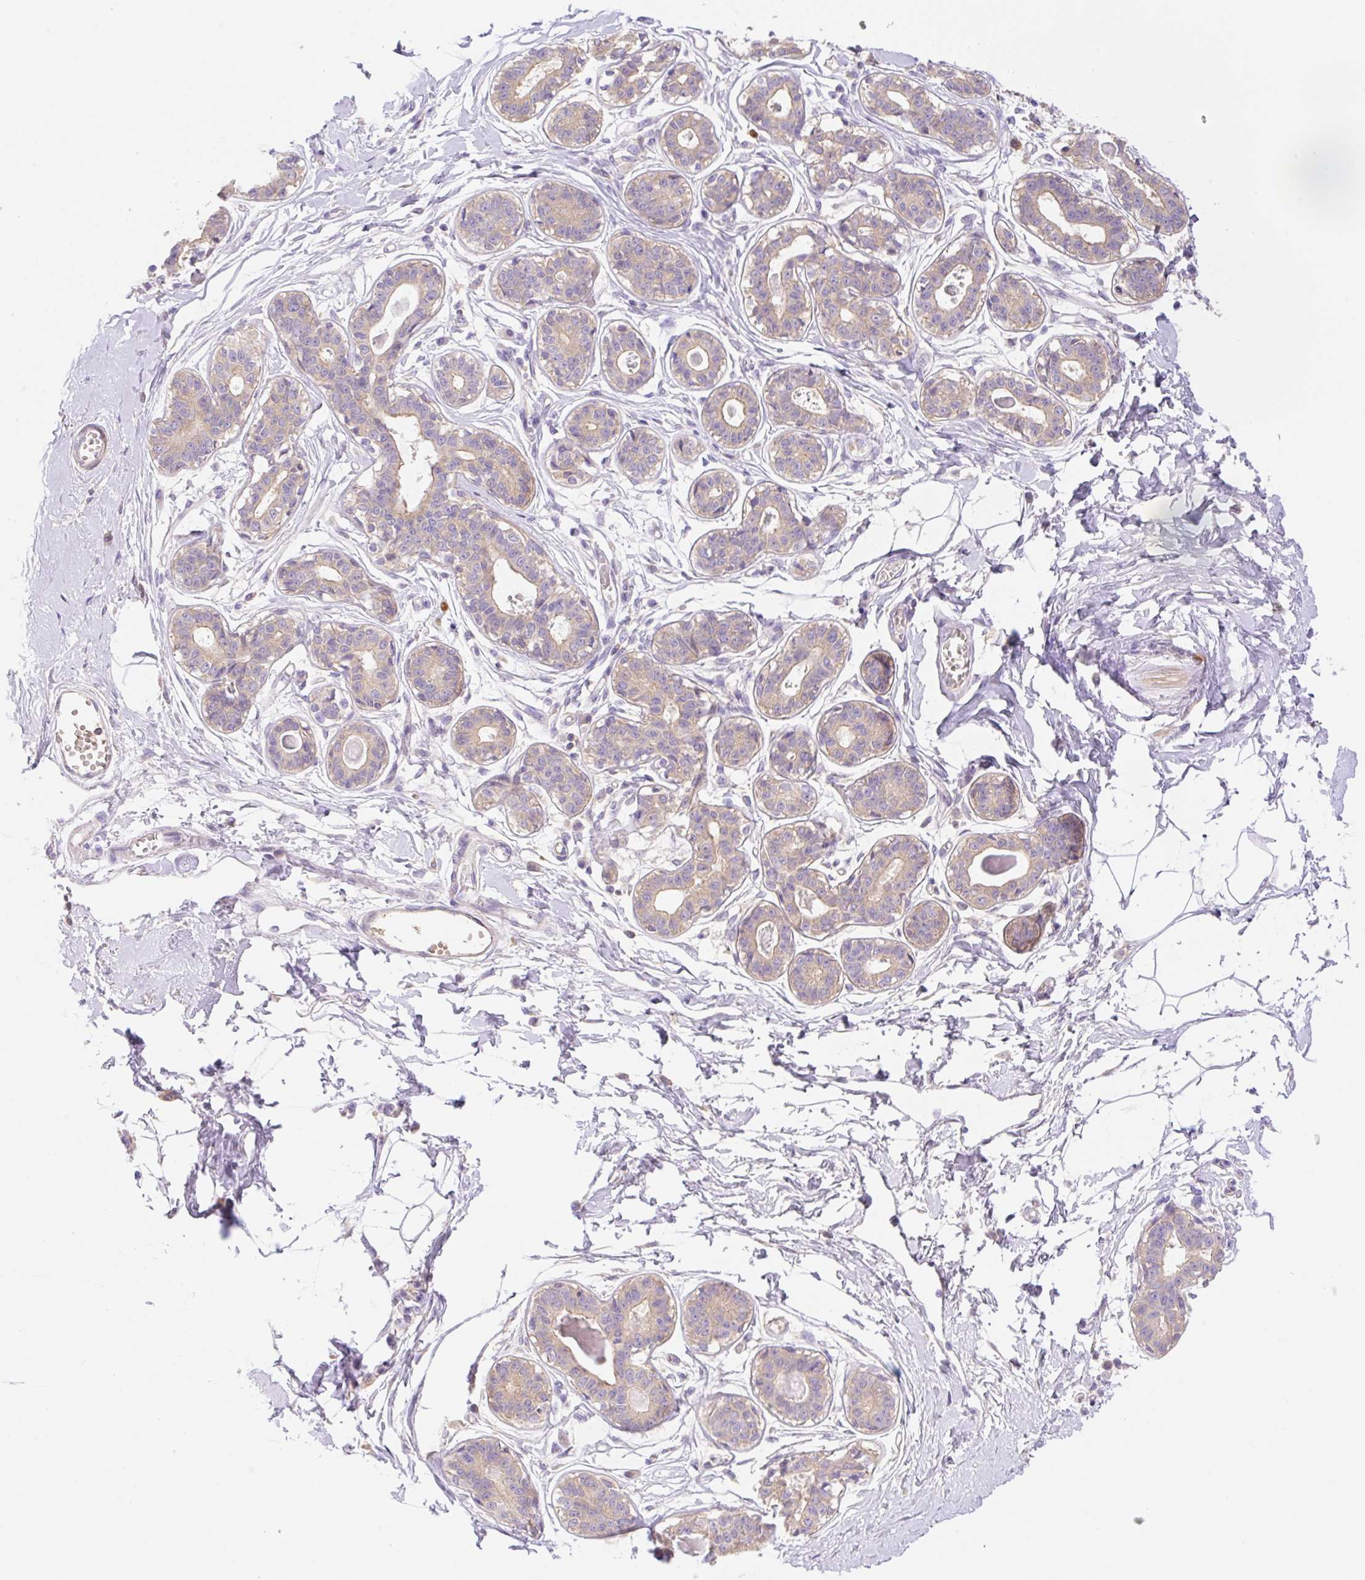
{"staining": {"intensity": "negative", "quantity": "none", "location": "none"}, "tissue": "breast", "cell_type": "Adipocytes", "image_type": "normal", "snomed": [{"axis": "morphology", "description": "Normal tissue, NOS"}, {"axis": "topography", "description": "Breast"}], "caption": "There is no significant expression in adipocytes of breast. Nuclei are stained in blue.", "gene": "DENND5A", "patient": {"sex": "female", "age": 45}}